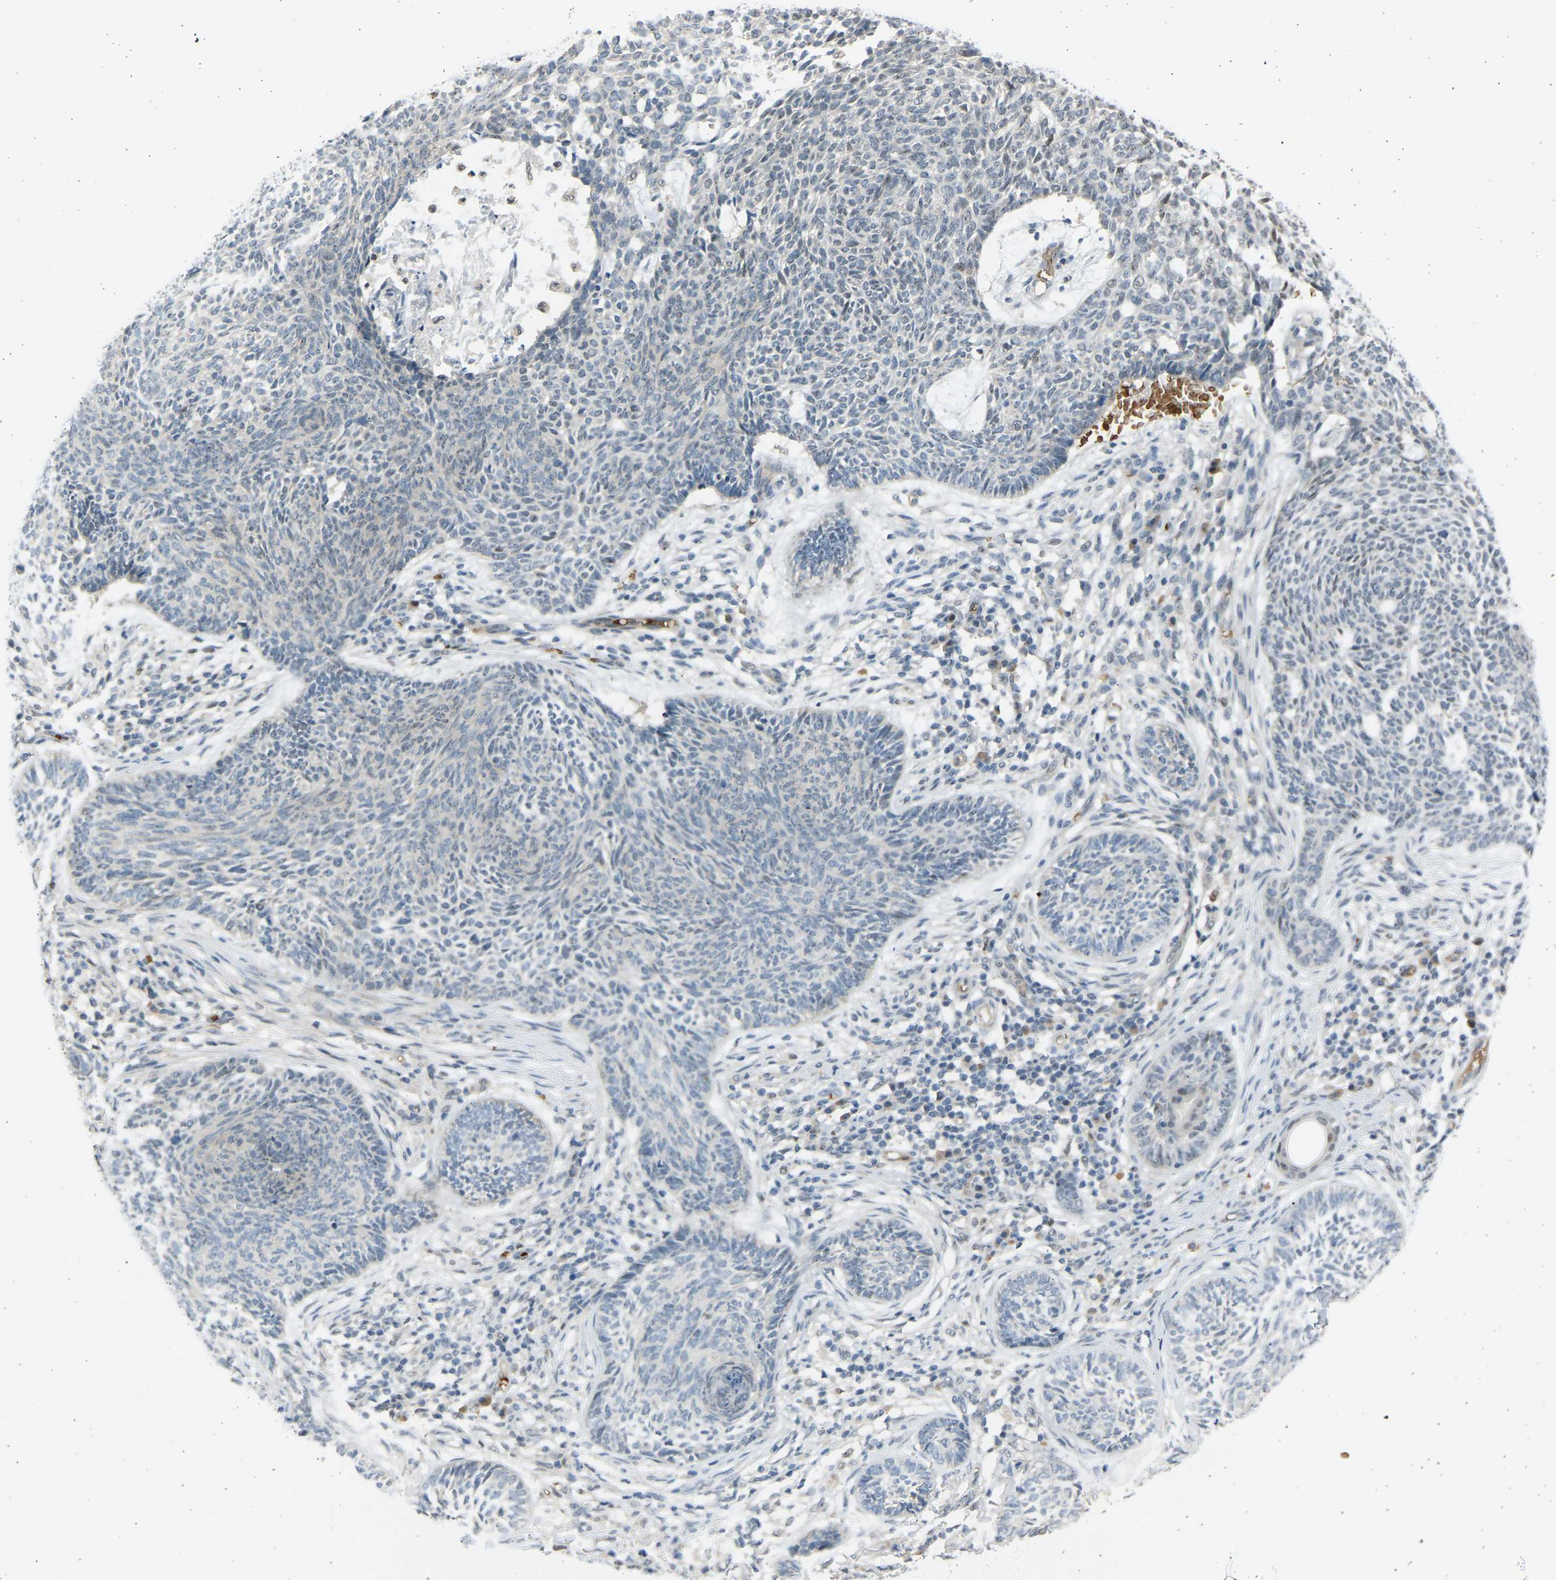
{"staining": {"intensity": "weak", "quantity": "<25%", "location": "nuclear"}, "tissue": "skin cancer", "cell_type": "Tumor cells", "image_type": "cancer", "snomed": [{"axis": "morphology", "description": "Papilloma, NOS"}, {"axis": "morphology", "description": "Basal cell carcinoma"}, {"axis": "topography", "description": "Skin"}], "caption": "Immunohistochemistry (IHC) micrograph of neoplastic tissue: human papilloma (skin) stained with DAB (3,3'-diaminobenzidine) demonstrates no significant protein positivity in tumor cells.", "gene": "BIRC2", "patient": {"sex": "male", "age": 87}}